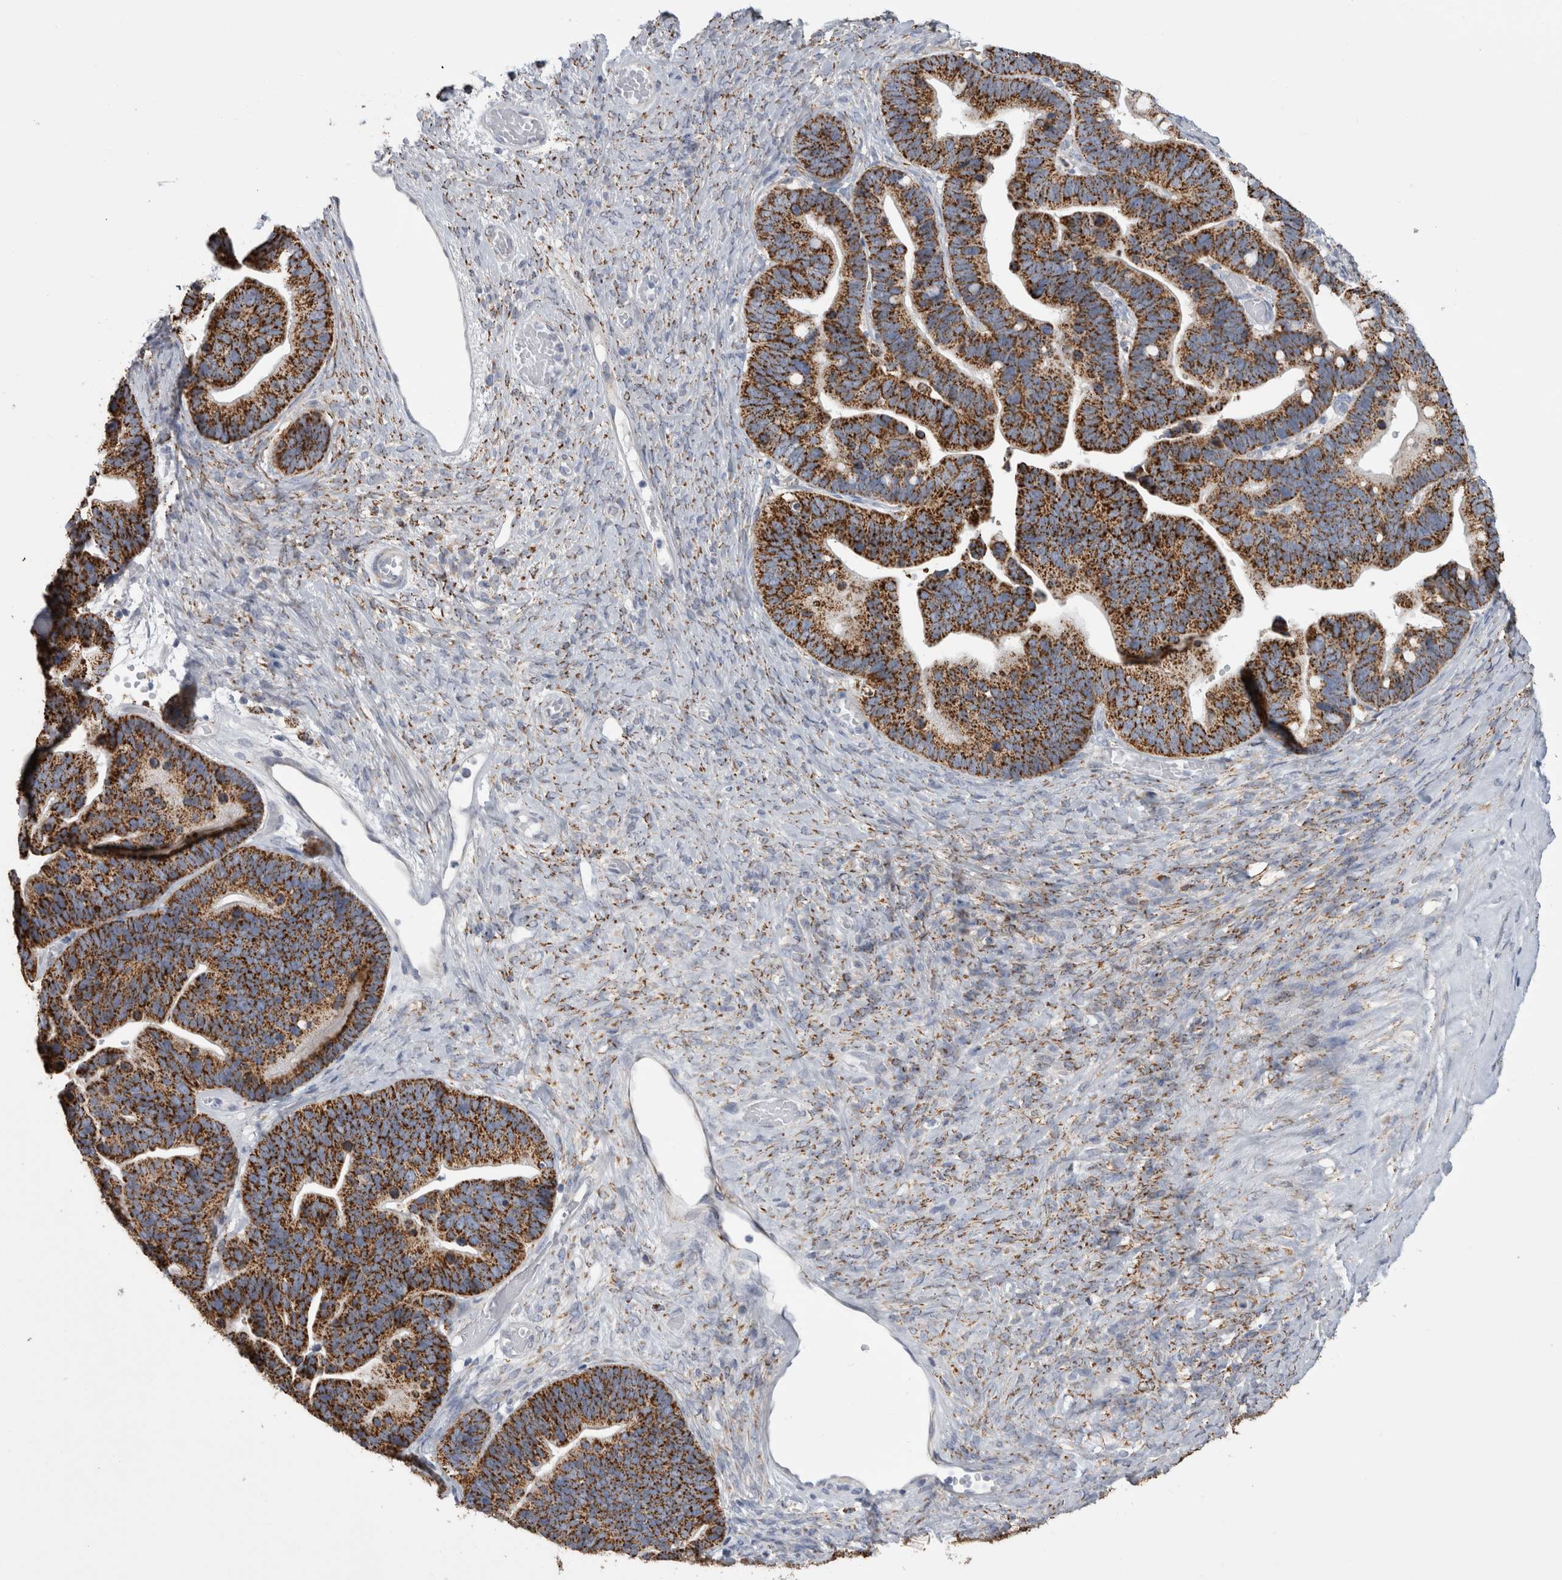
{"staining": {"intensity": "strong", "quantity": "25%-75%", "location": "cytoplasmic/membranous"}, "tissue": "ovarian cancer", "cell_type": "Tumor cells", "image_type": "cancer", "snomed": [{"axis": "morphology", "description": "Cystadenocarcinoma, serous, NOS"}, {"axis": "topography", "description": "Ovary"}], "caption": "Protein expression analysis of ovarian cancer (serous cystadenocarcinoma) displays strong cytoplasmic/membranous positivity in about 25%-75% of tumor cells.", "gene": "GATM", "patient": {"sex": "female", "age": 56}}